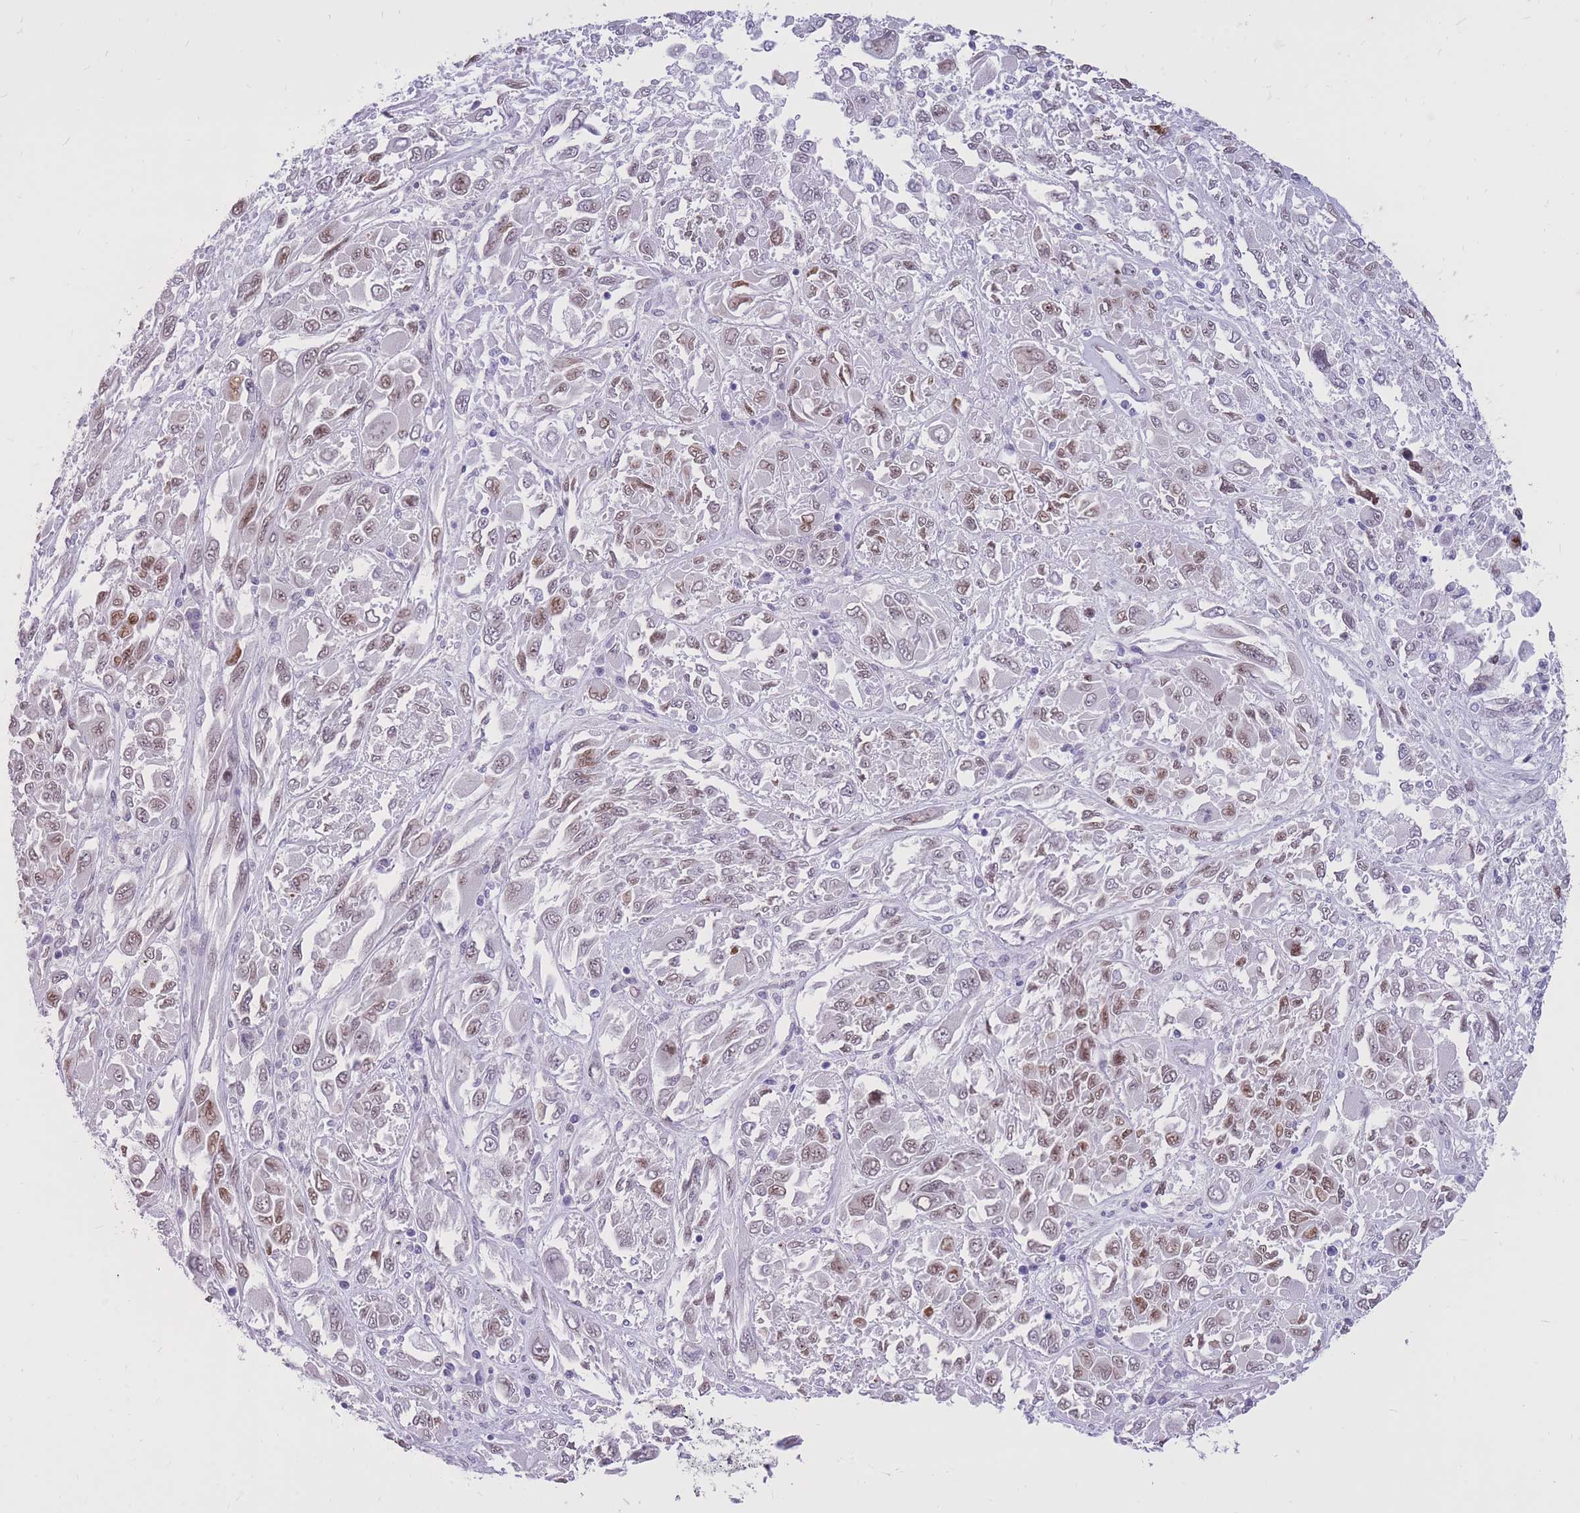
{"staining": {"intensity": "weak", "quantity": "25%-75%", "location": "nuclear"}, "tissue": "melanoma", "cell_type": "Tumor cells", "image_type": "cancer", "snomed": [{"axis": "morphology", "description": "Malignant melanoma, NOS"}, {"axis": "topography", "description": "Skin"}], "caption": "An immunohistochemistry histopathology image of neoplastic tissue is shown. Protein staining in brown shows weak nuclear positivity in melanoma within tumor cells. Using DAB (3,3'-diaminobenzidine) (brown) and hematoxylin (blue) stains, captured at high magnification using brightfield microscopy.", "gene": "HOOK2", "patient": {"sex": "female", "age": 91}}